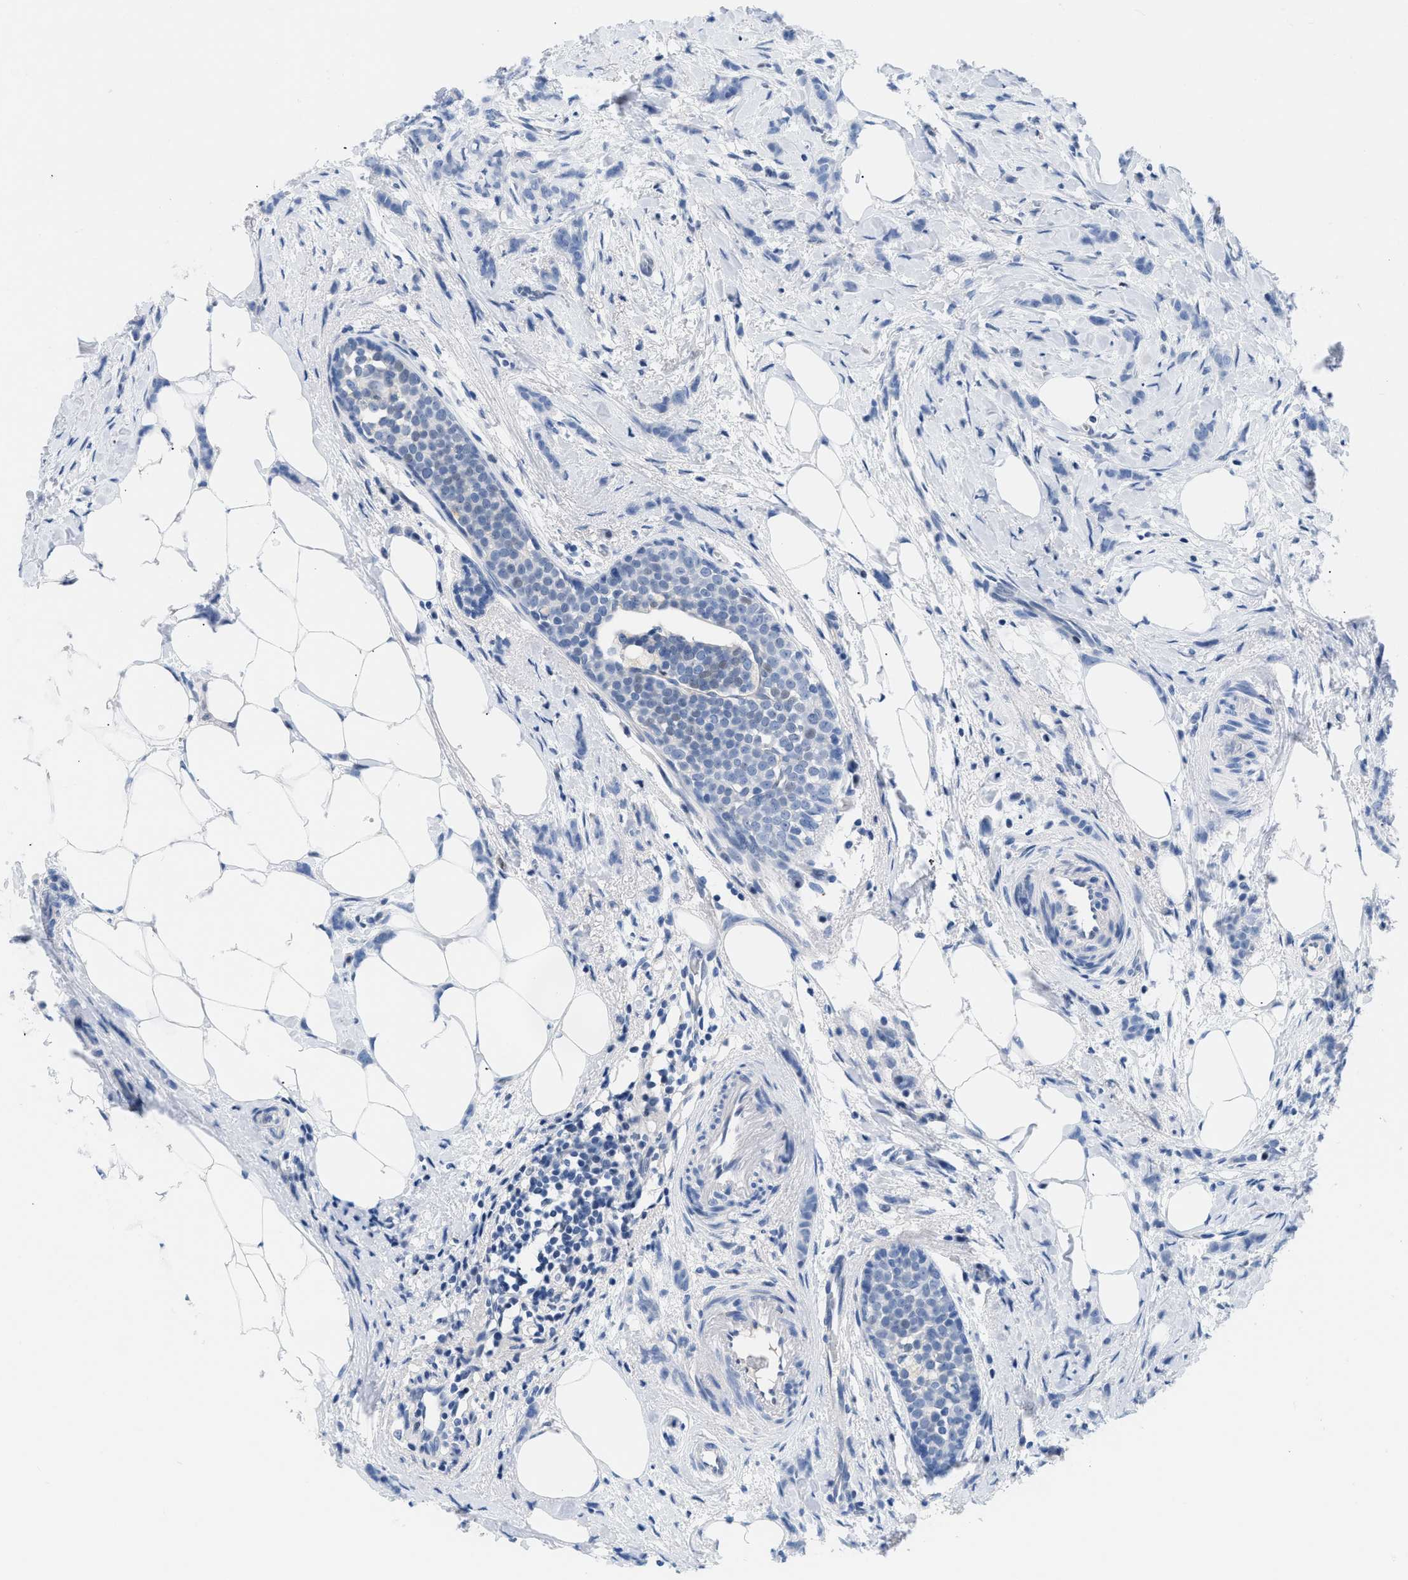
{"staining": {"intensity": "negative", "quantity": "none", "location": "none"}, "tissue": "breast cancer", "cell_type": "Tumor cells", "image_type": "cancer", "snomed": [{"axis": "morphology", "description": "Lobular carcinoma, in situ"}, {"axis": "morphology", "description": "Lobular carcinoma"}, {"axis": "topography", "description": "Breast"}], "caption": "Histopathology image shows no significant protein staining in tumor cells of breast cancer. (Stains: DAB (3,3'-diaminobenzidine) IHC with hematoxylin counter stain, Microscopy: brightfield microscopy at high magnification).", "gene": "BOLL", "patient": {"sex": "female", "age": 41}}